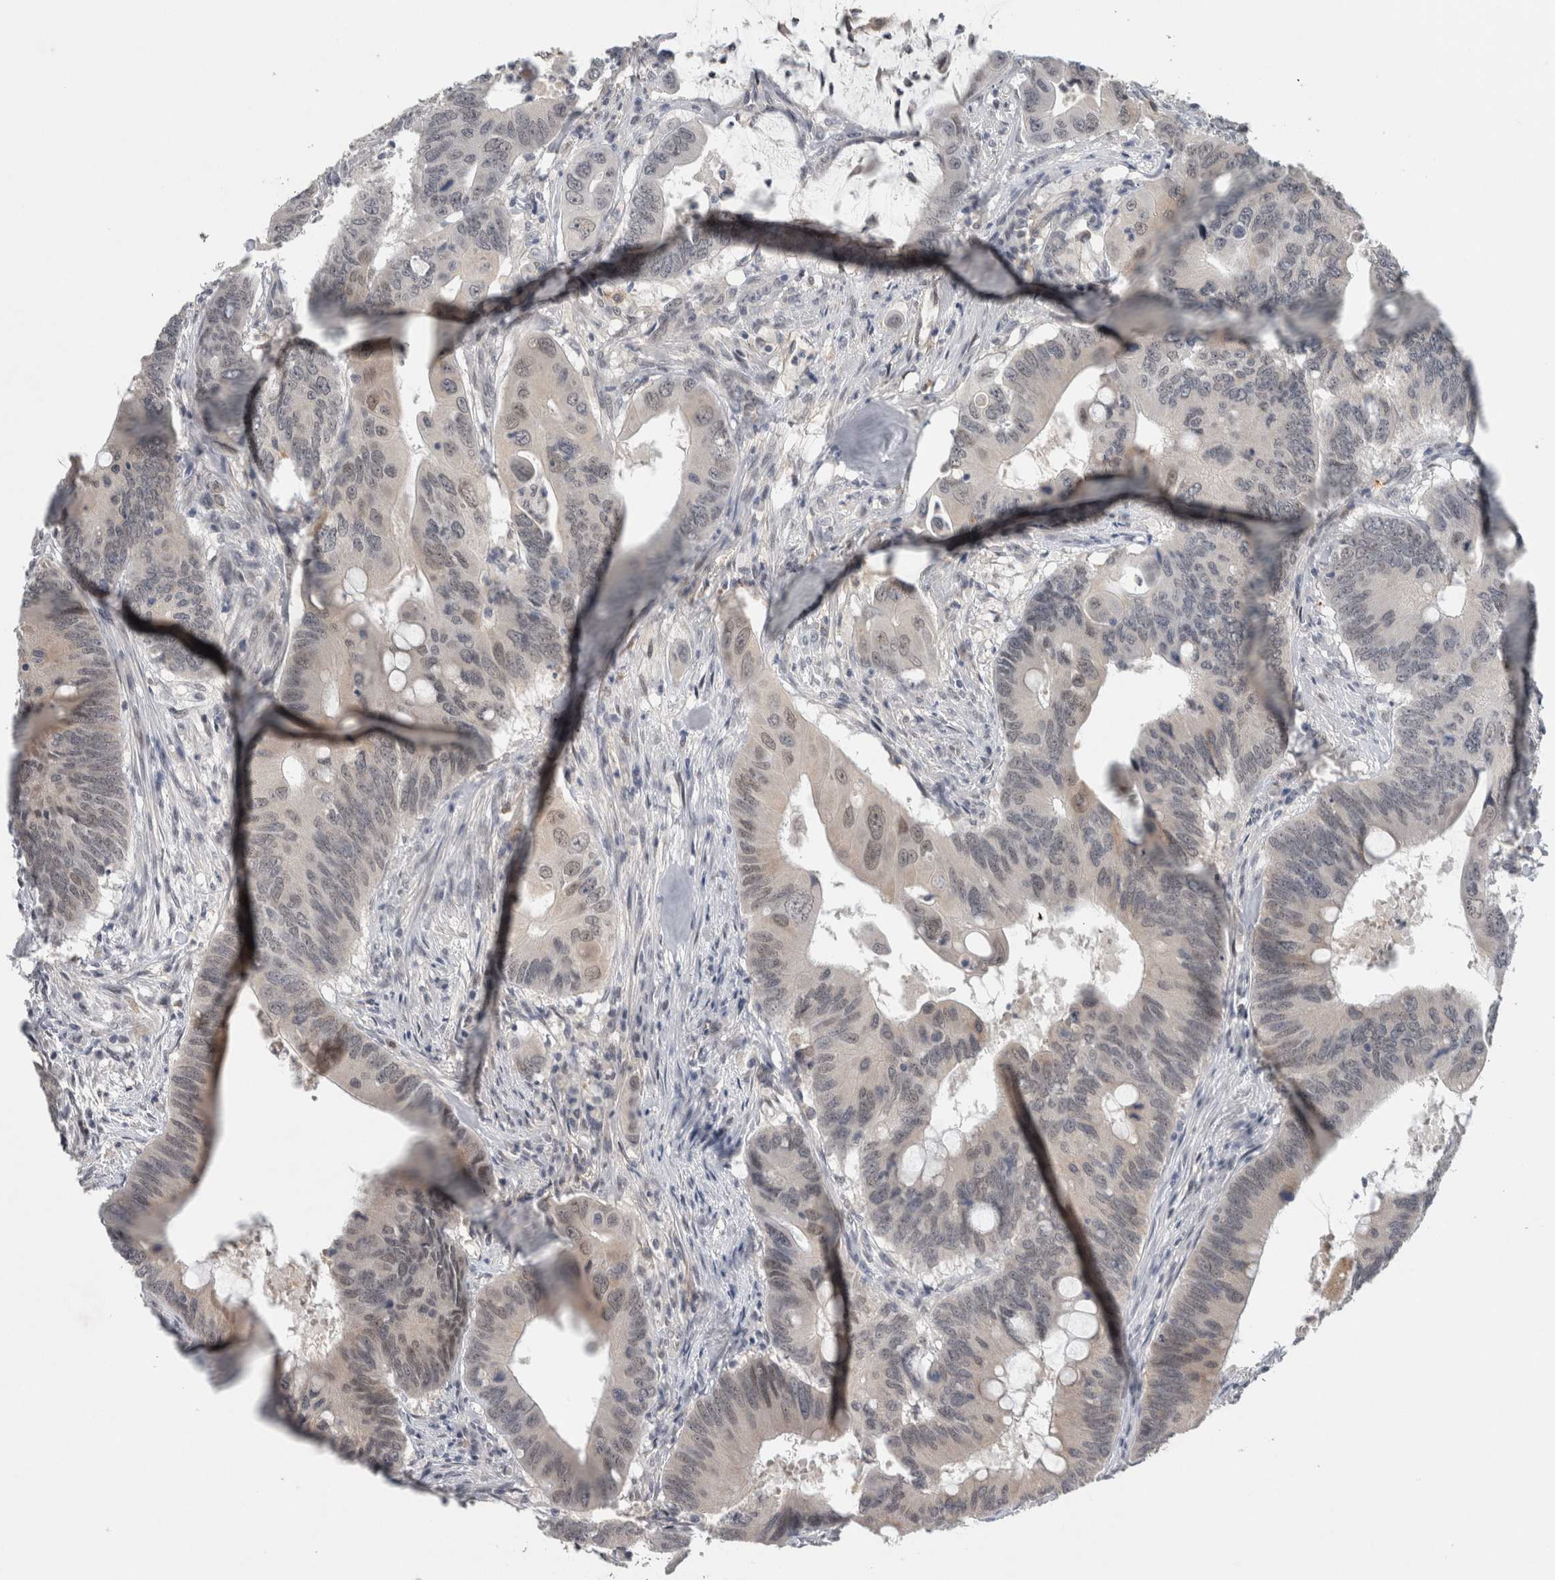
{"staining": {"intensity": "weak", "quantity": "<25%", "location": "nuclear"}, "tissue": "colorectal cancer", "cell_type": "Tumor cells", "image_type": "cancer", "snomed": [{"axis": "morphology", "description": "Adenocarcinoma, NOS"}, {"axis": "topography", "description": "Colon"}], "caption": "Photomicrograph shows no significant protein staining in tumor cells of colorectal cancer (adenocarcinoma).", "gene": "PRXL2A", "patient": {"sex": "male", "age": 71}}